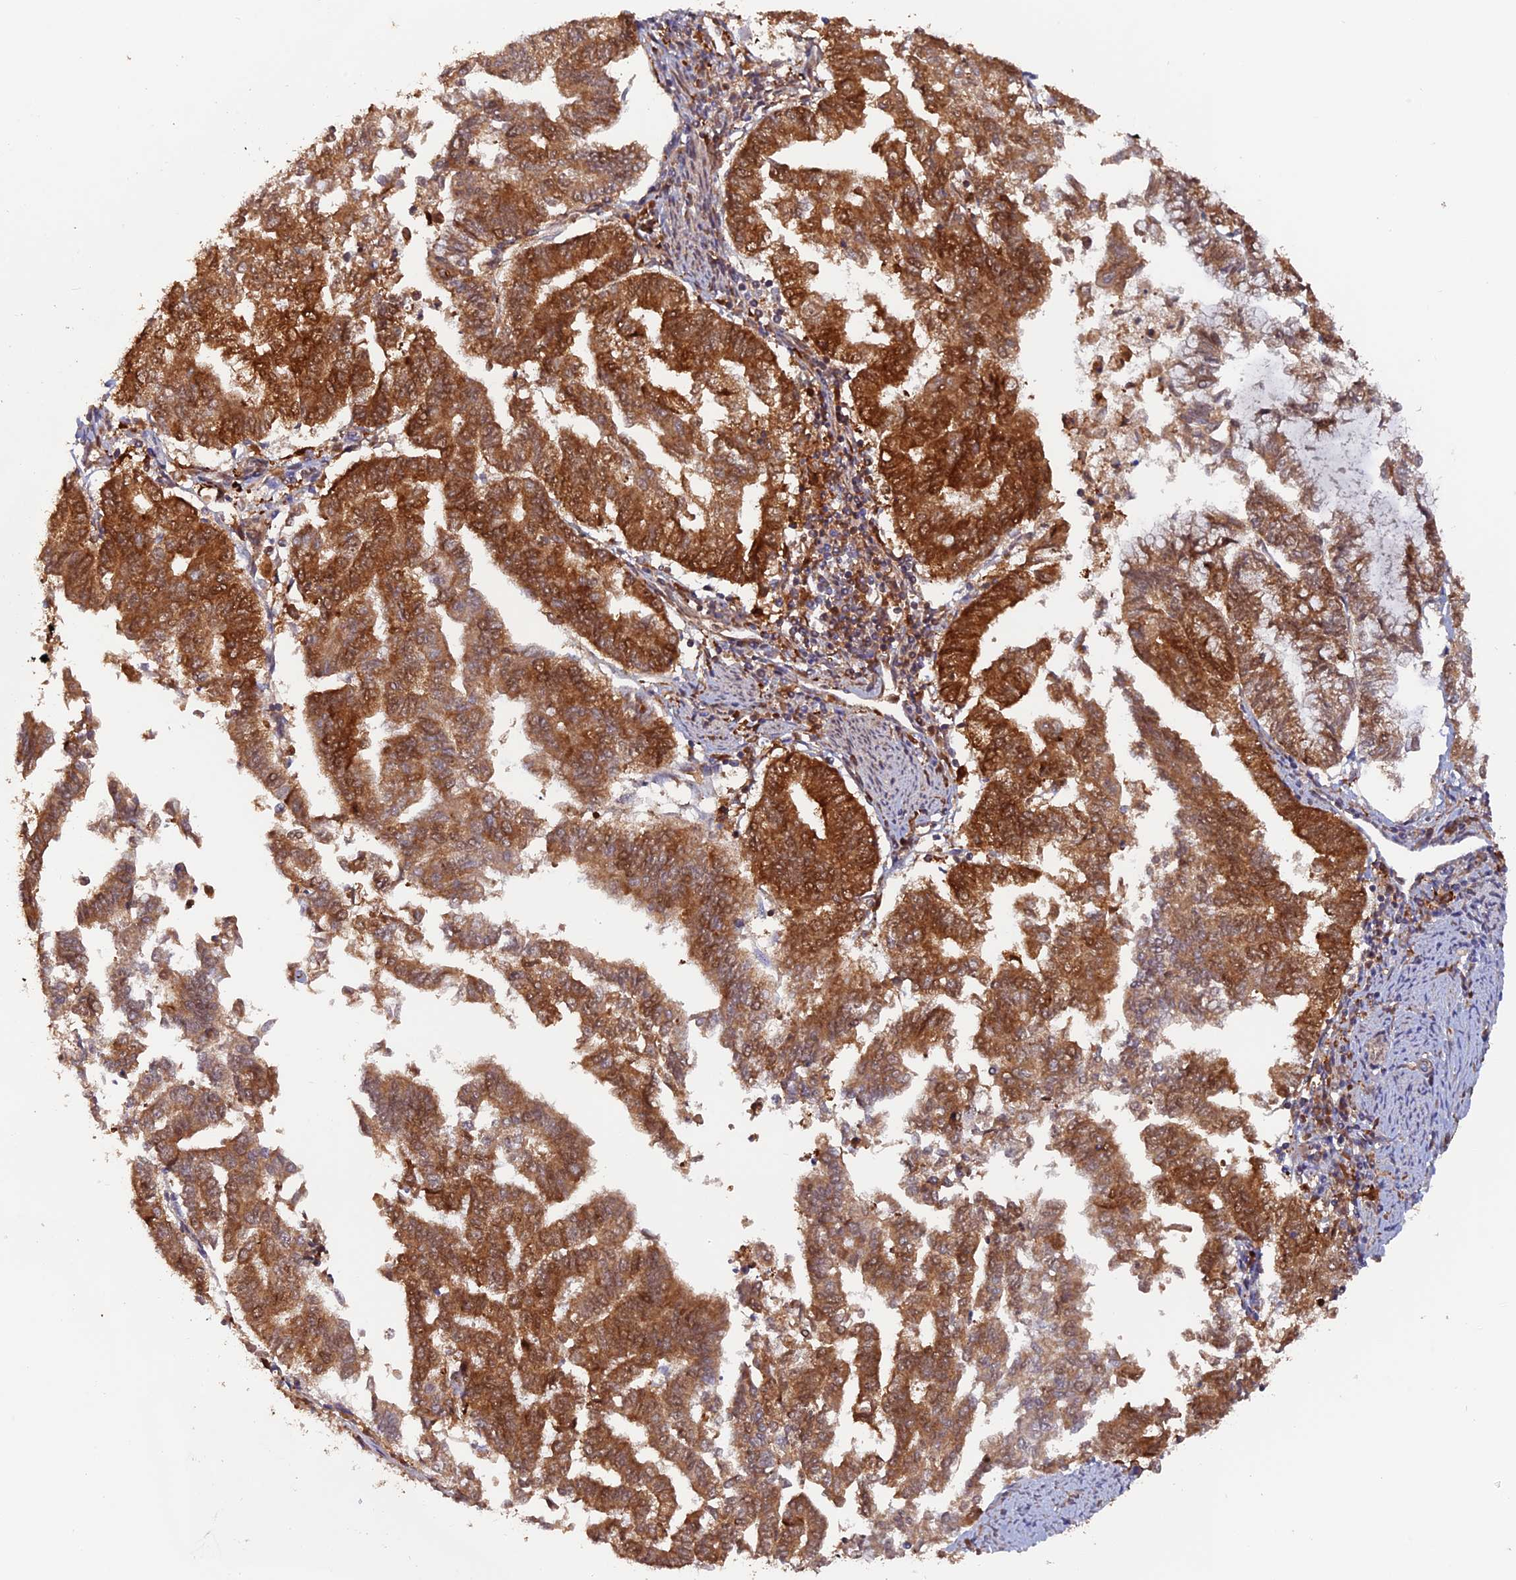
{"staining": {"intensity": "moderate", "quantity": ">75%", "location": "cytoplasmic/membranous"}, "tissue": "endometrial cancer", "cell_type": "Tumor cells", "image_type": "cancer", "snomed": [{"axis": "morphology", "description": "Adenocarcinoma, NOS"}, {"axis": "topography", "description": "Endometrium"}], "caption": "The histopathology image displays immunohistochemical staining of endometrial cancer (adenocarcinoma). There is moderate cytoplasmic/membranous staining is appreciated in about >75% of tumor cells.", "gene": "DTYMK", "patient": {"sex": "female", "age": 79}}